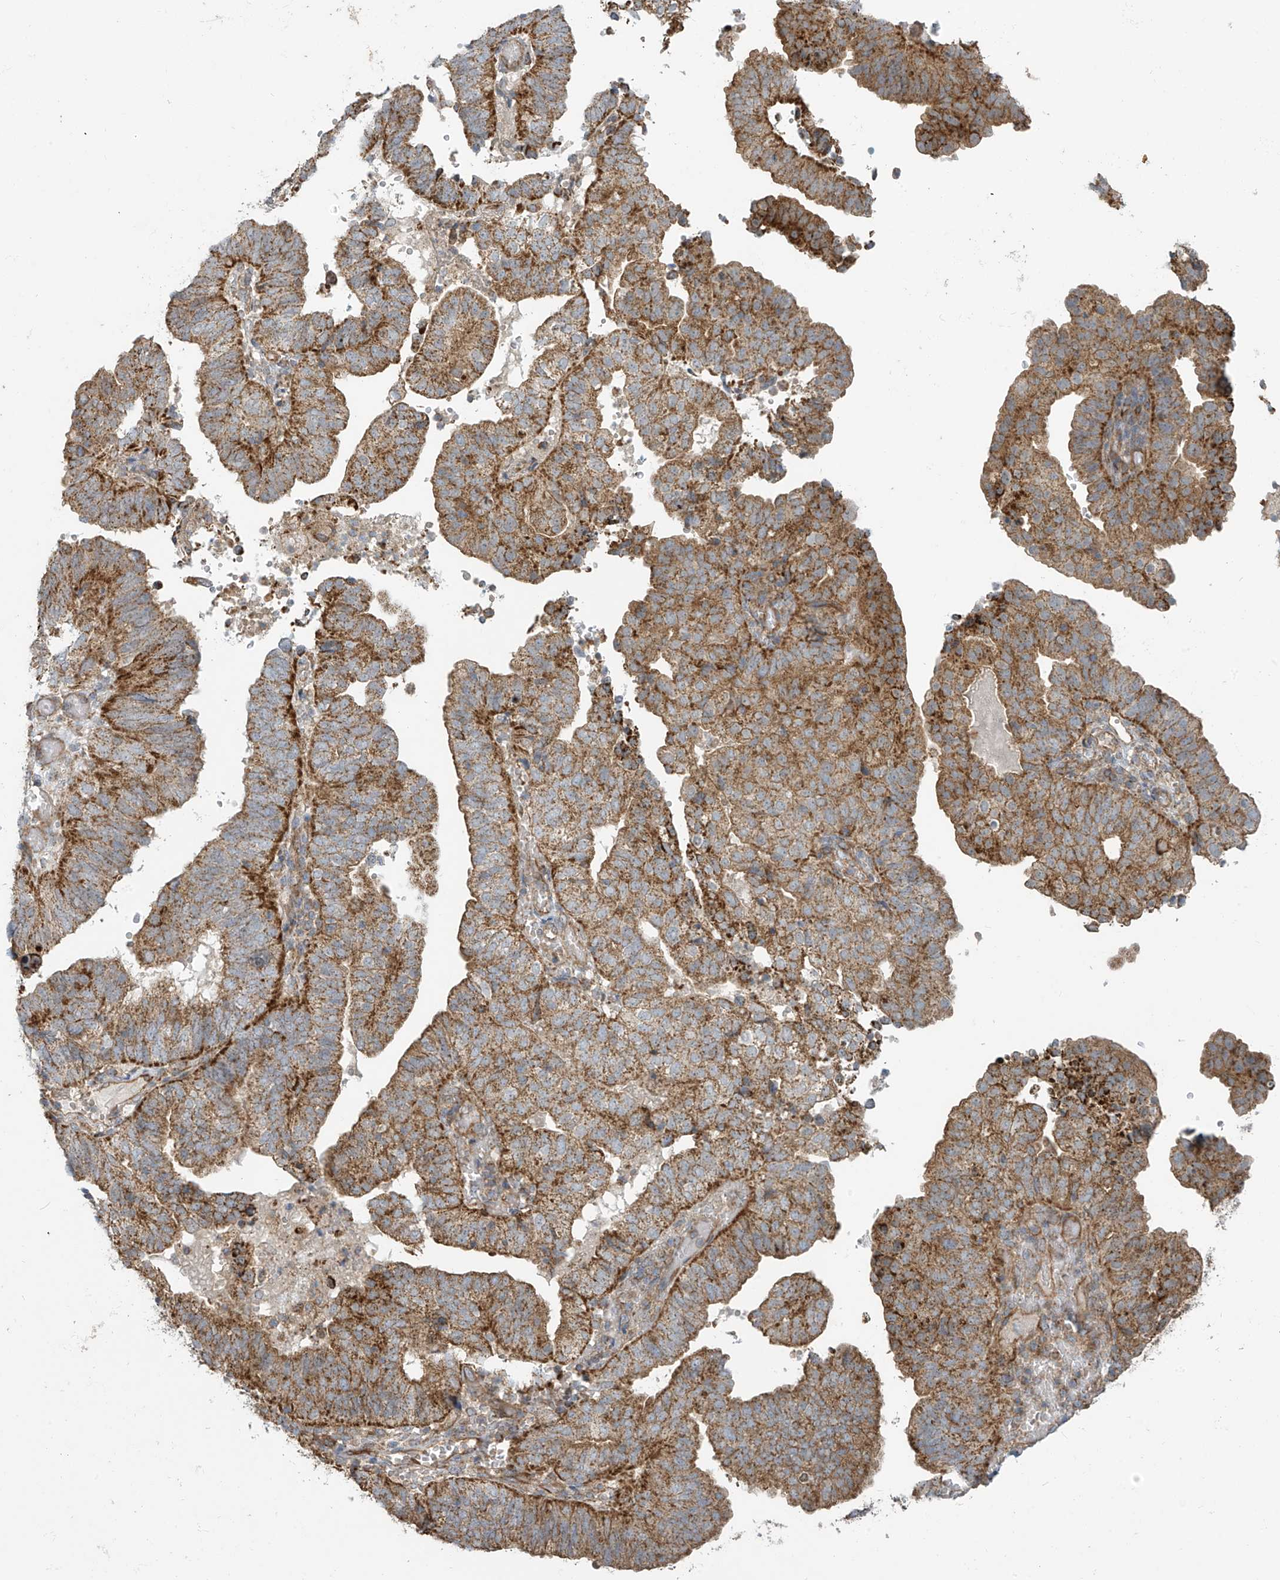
{"staining": {"intensity": "moderate", "quantity": ">75%", "location": "cytoplasmic/membranous"}, "tissue": "endometrial cancer", "cell_type": "Tumor cells", "image_type": "cancer", "snomed": [{"axis": "morphology", "description": "Adenocarcinoma, NOS"}, {"axis": "topography", "description": "Uterus"}], "caption": "Immunohistochemical staining of human endometrial cancer (adenocarcinoma) exhibits moderate cytoplasmic/membranous protein positivity in approximately >75% of tumor cells.", "gene": "METTL6", "patient": {"sex": "female", "age": 77}}